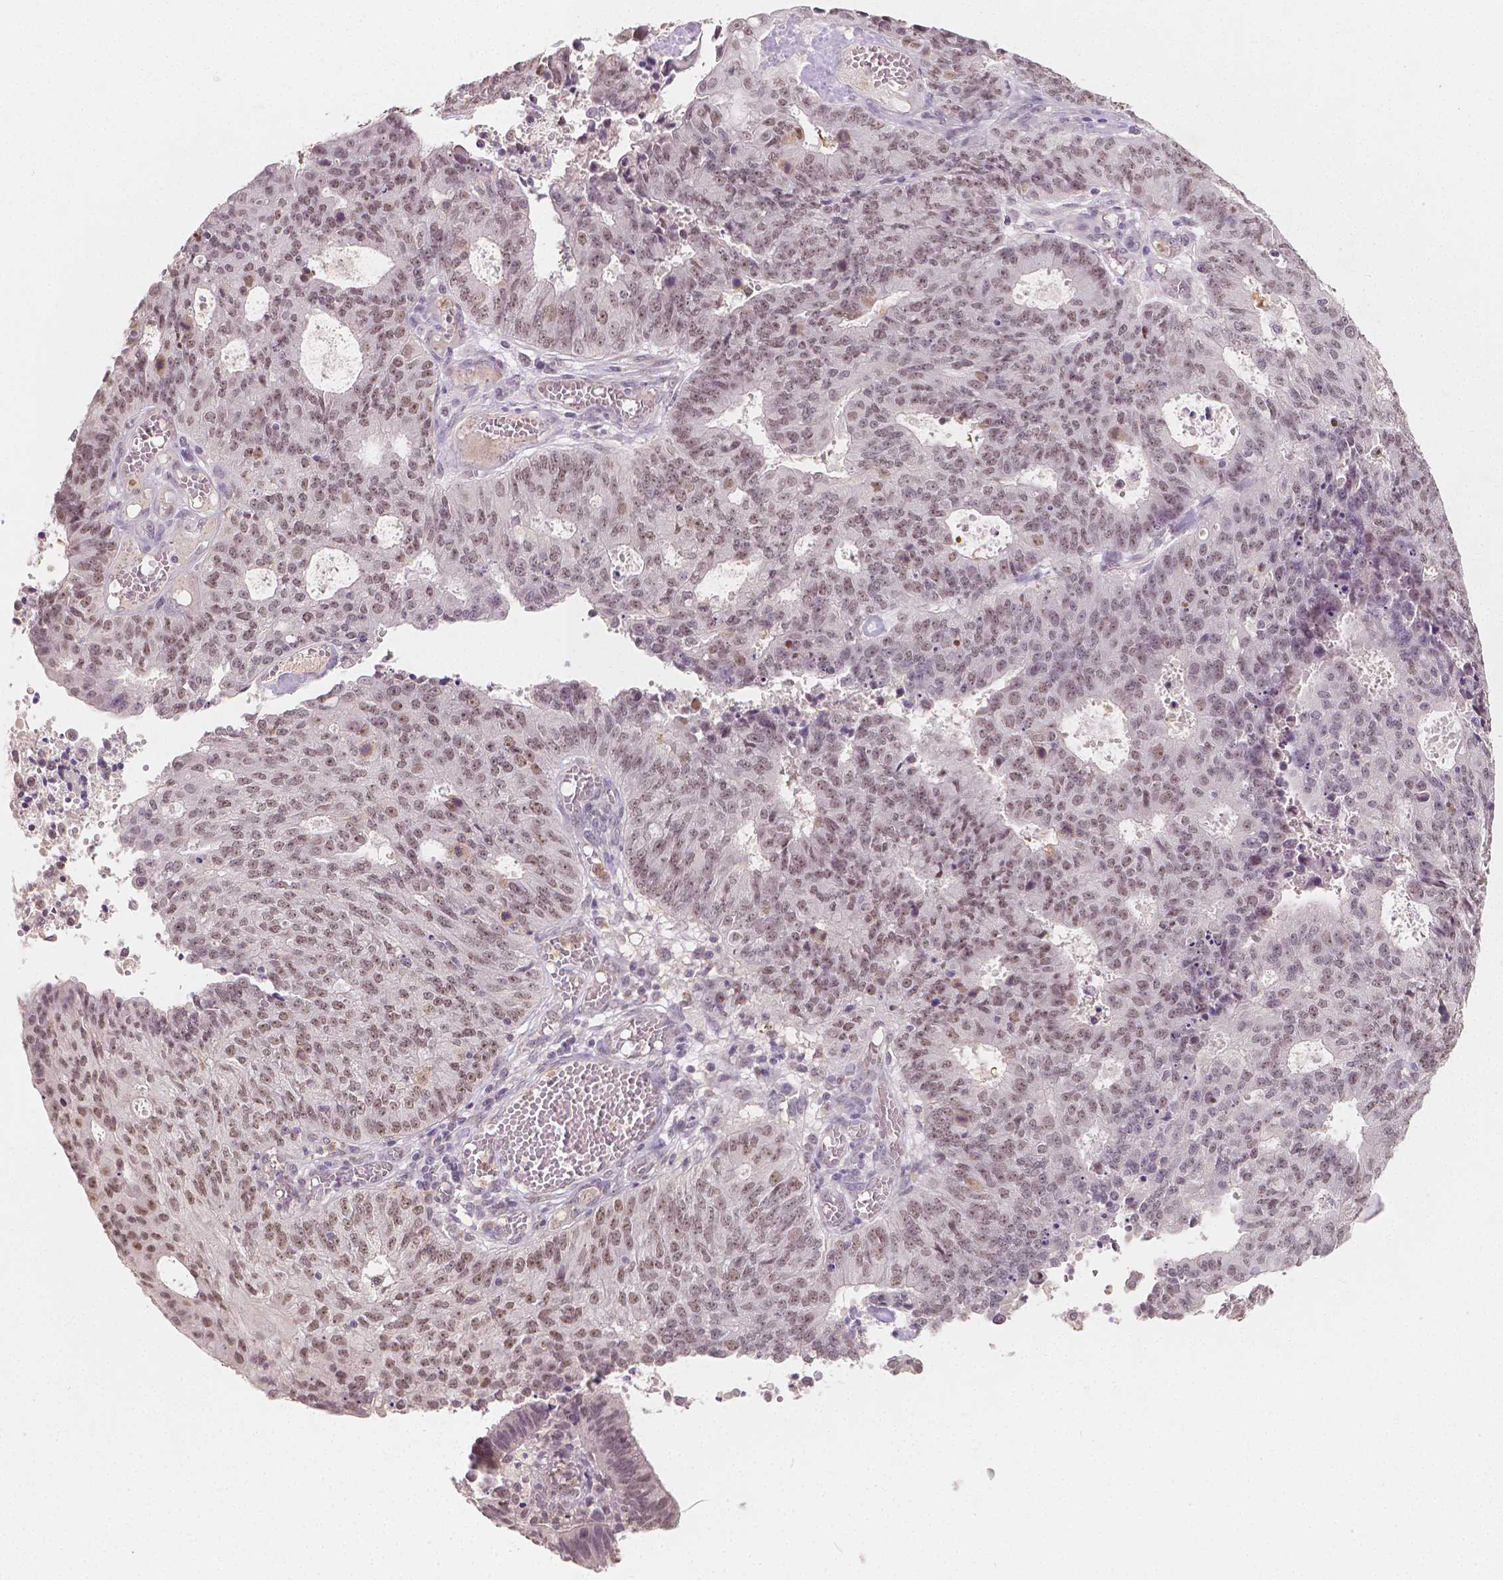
{"staining": {"intensity": "moderate", "quantity": ">75%", "location": "nuclear"}, "tissue": "endometrial cancer", "cell_type": "Tumor cells", "image_type": "cancer", "snomed": [{"axis": "morphology", "description": "Adenocarcinoma, NOS"}, {"axis": "topography", "description": "Endometrium"}], "caption": "Protein staining of adenocarcinoma (endometrial) tissue reveals moderate nuclear staining in approximately >75% of tumor cells.", "gene": "NOLC1", "patient": {"sex": "female", "age": 82}}